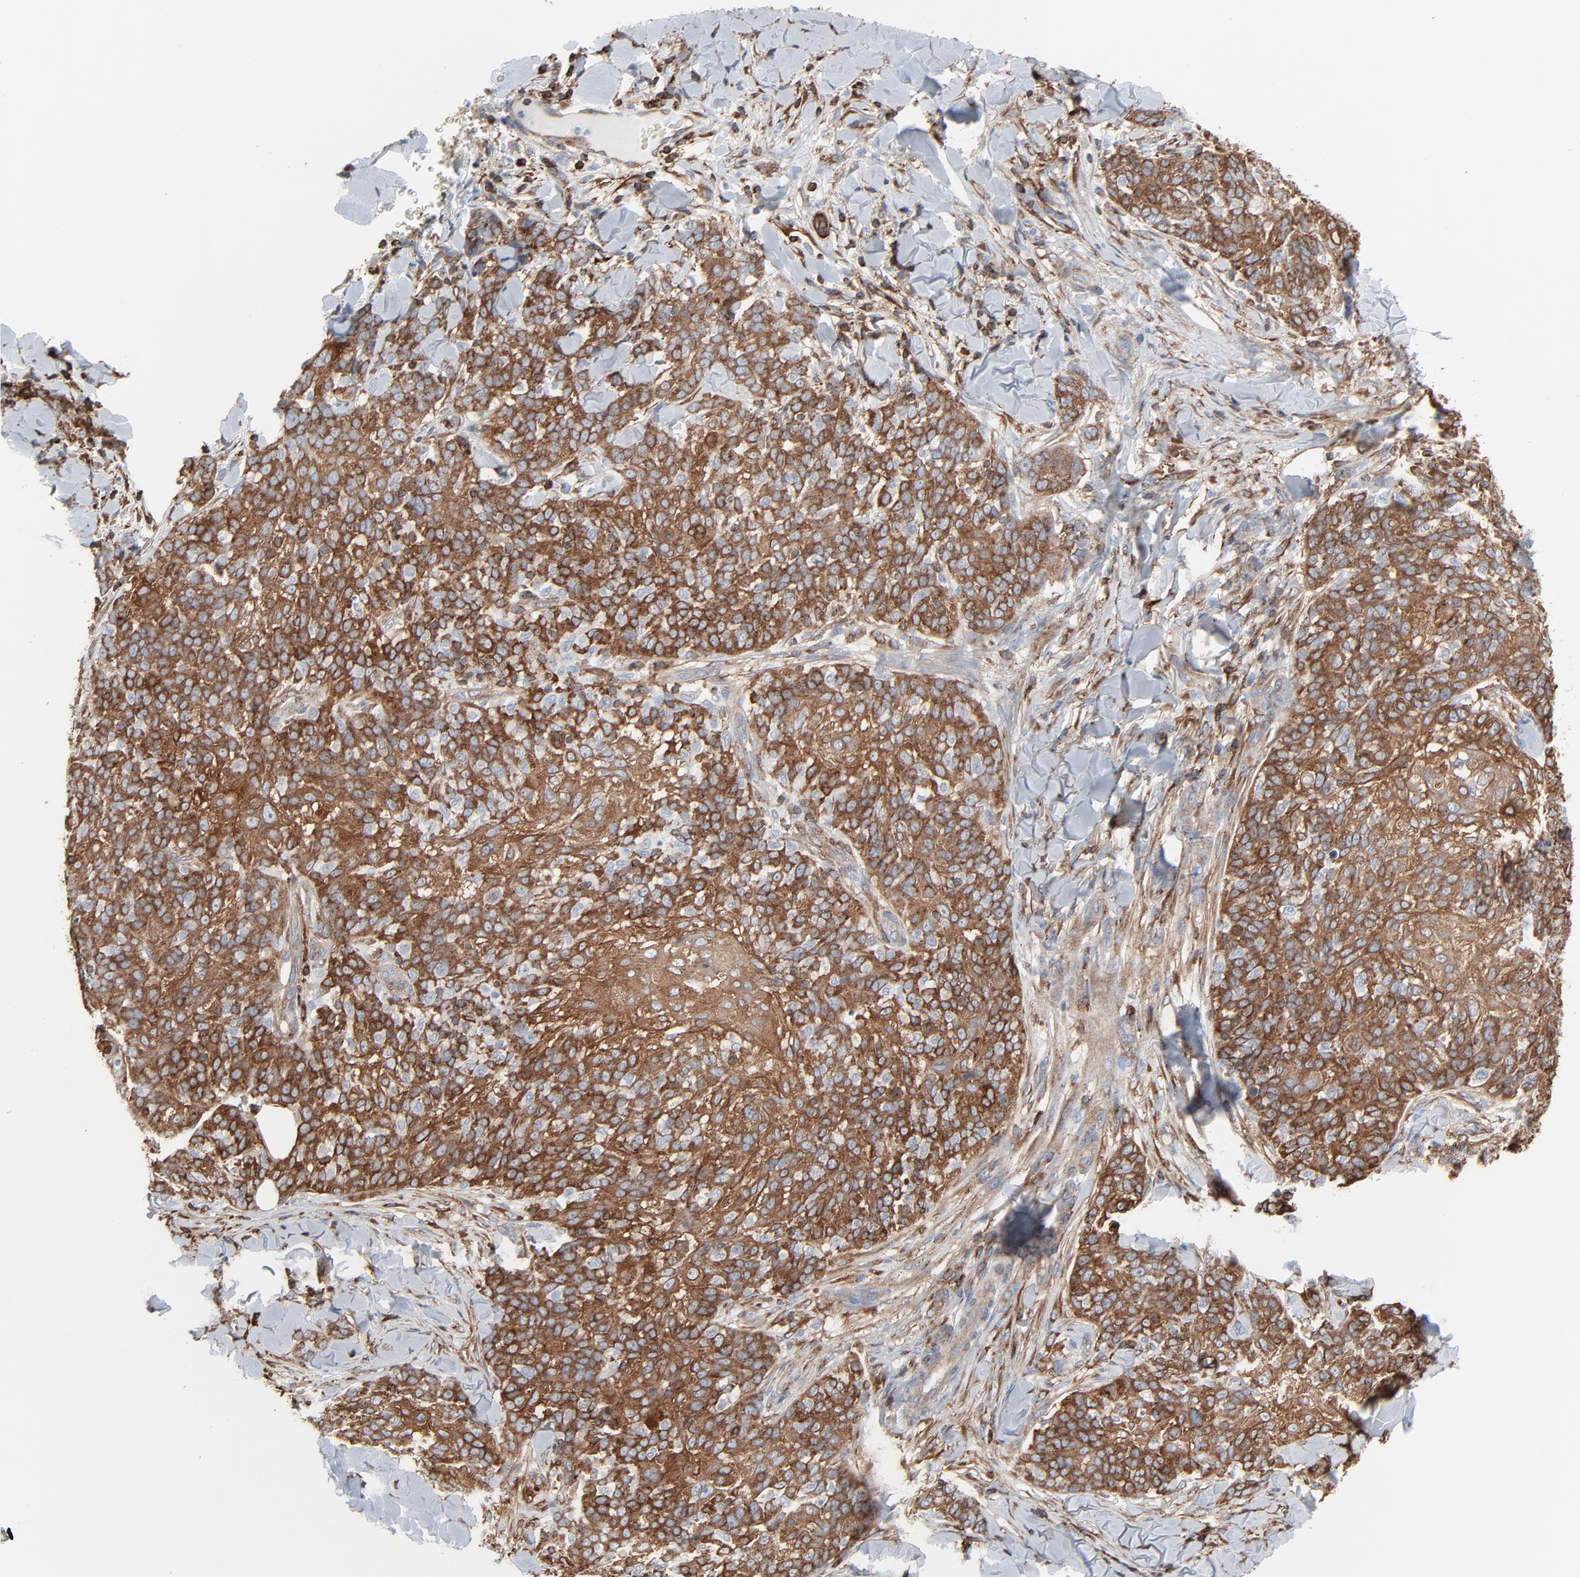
{"staining": {"intensity": "strong", "quantity": ">75%", "location": "cytoplasmic/membranous"}, "tissue": "skin cancer", "cell_type": "Tumor cells", "image_type": "cancer", "snomed": [{"axis": "morphology", "description": "Normal tissue, NOS"}, {"axis": "morphology", "description": "Squamous cell carcinoma, NOS"}, {"axis": "topography", "description": "Skin"}], "caption": "Immunohistochemical staining of human skin squamous cell carcinoma exhibits strong cytoplasmic/membranous protein positivity in approximately >75% of tumor cells.", "gene": "OPTN", "patient": {"sex": "female", "age": 83}}